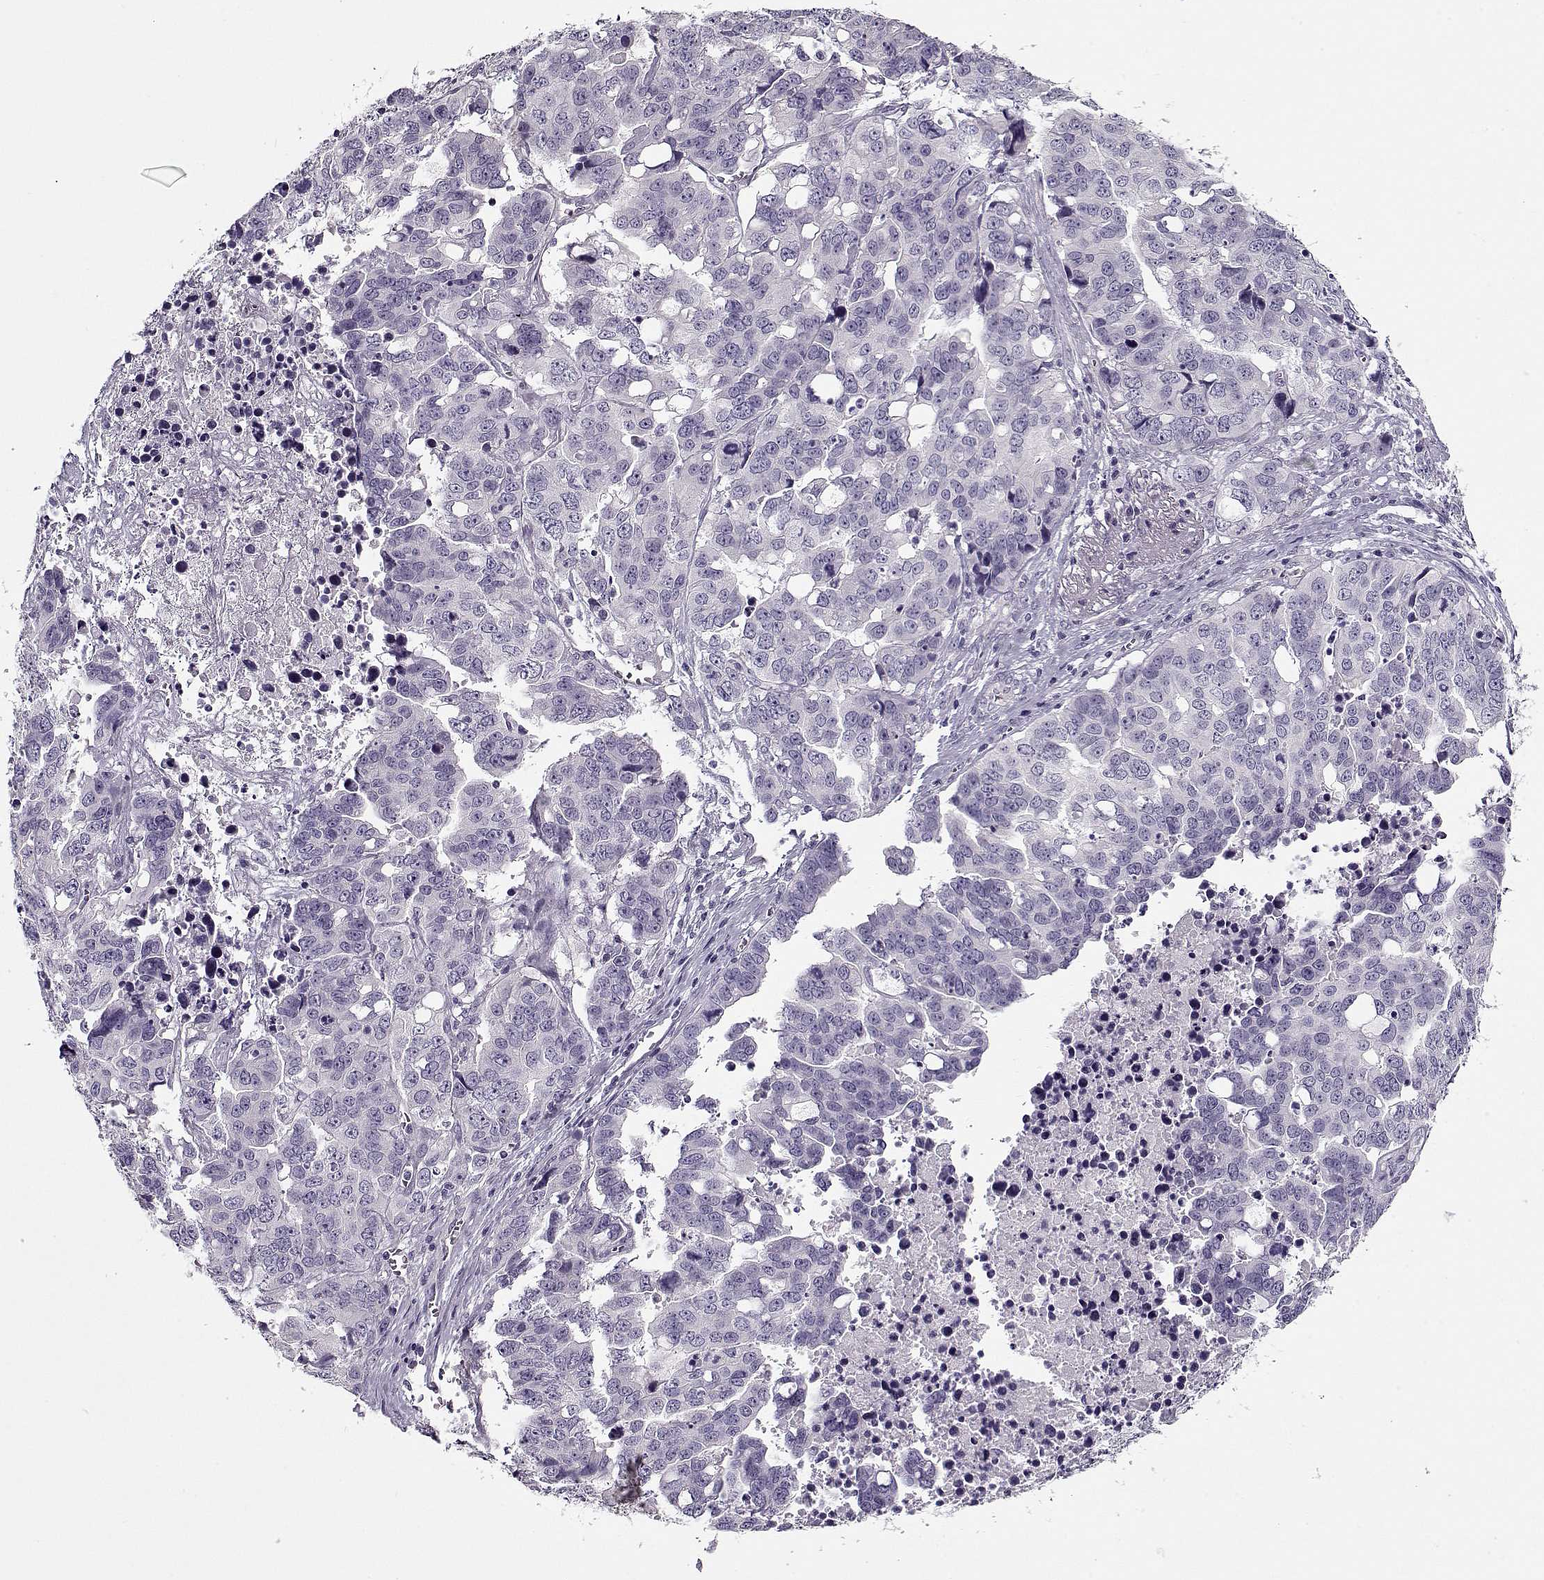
{"staining": {"intensity": "negative", "quantity": "none", "location": "none"}, "tissue": "ovarian cancer", "cell_type": "Tumor cells", "image_type": "cancer", "snomed": [{"axis": "morphology", "description": "Carcinoma, endometroid"}, {"axis": "topography", "description": "Ovary"}], "caption": "Protein analysis of ovarian endometroid carcinoma reveals no significant positivity in tumor cells.", "gene": "CCDC136", "patient": {"sex": "female", "age": 78}}